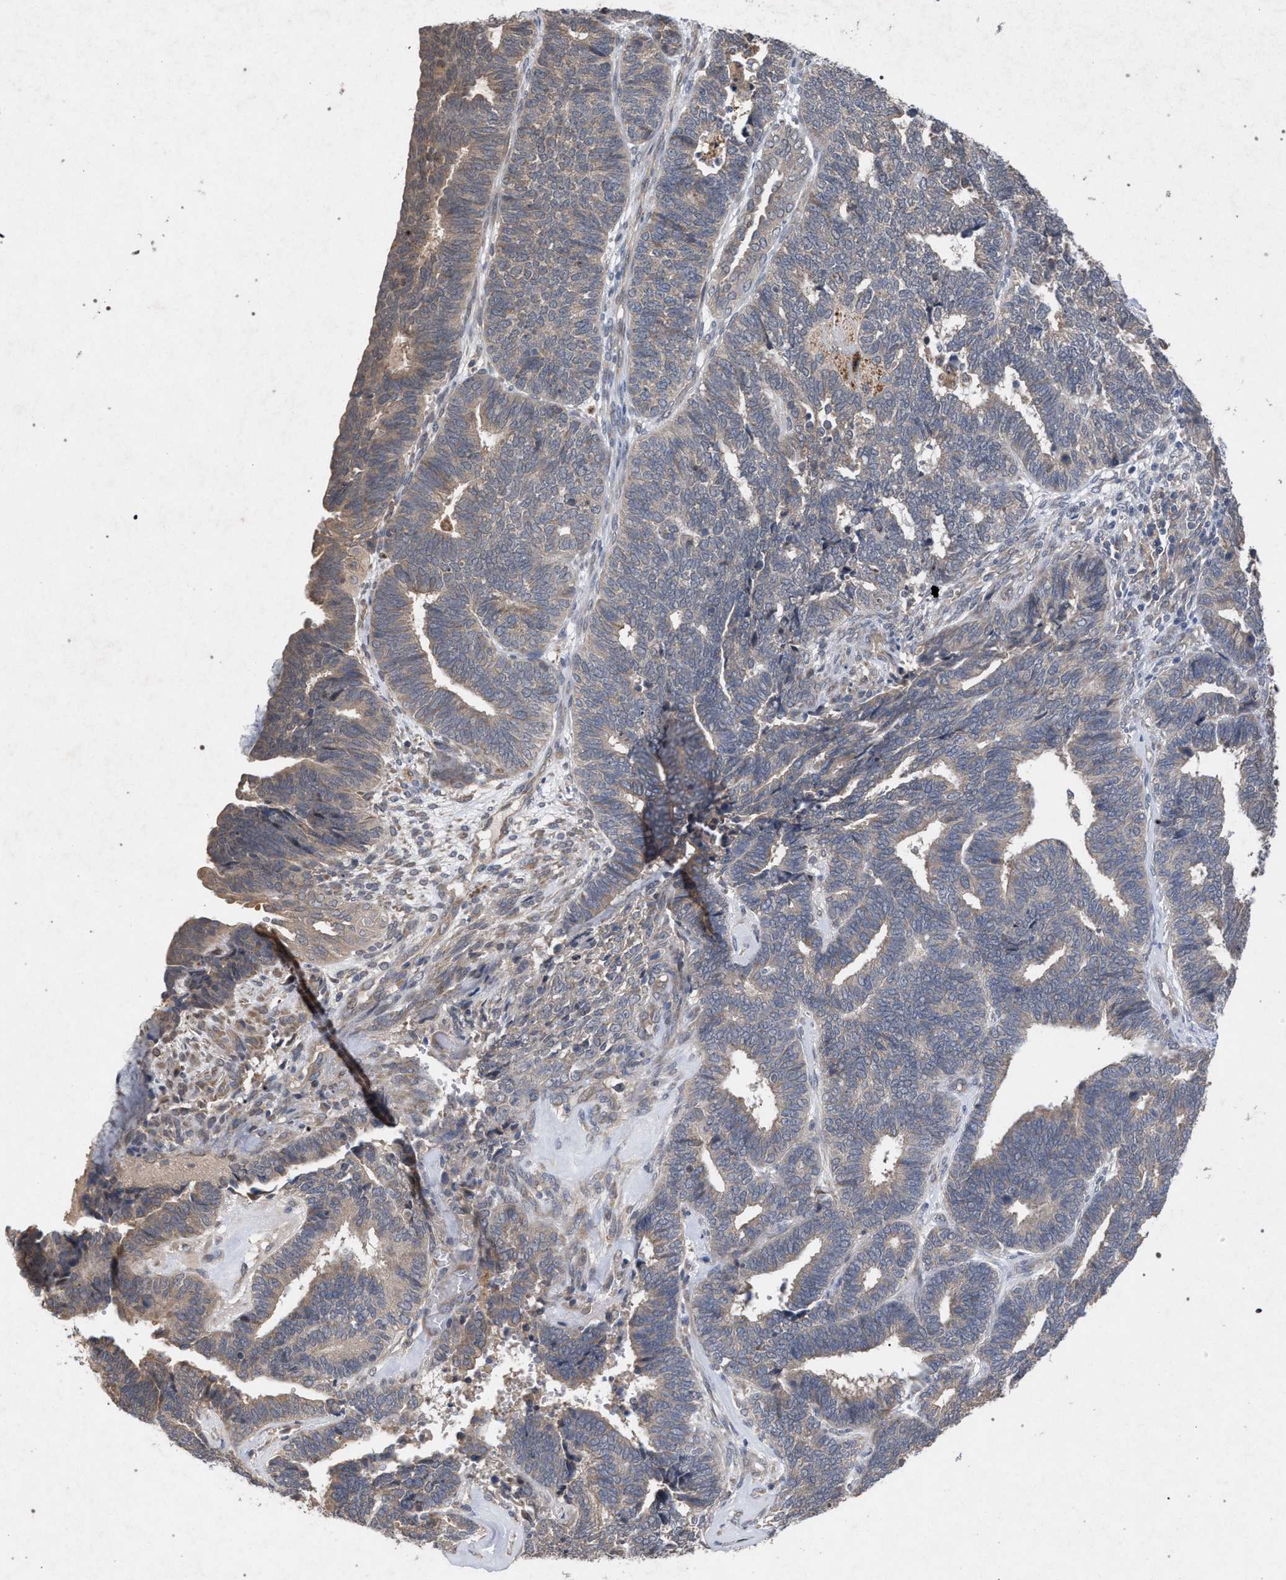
{"staining": {"intensity": "weak", "quantity": "<25%", "location": "cytoplasmic/membranous"}, "tissue": "endometrial cancer", "cell_type": "Tumor cells", "image_type": "cancer", "snomed": [{"axis": "morphology", "description": "Adenocarcinoma, NOS"}, {"axis": "topography", "description": "Endometrium"}], "caption": "This is an IHC image of human adenocarcinoma (endometrial). There is no expression in tumor cells.", "gene": "SLC4A4", "patient": {"sex": "female", "age": 70}}